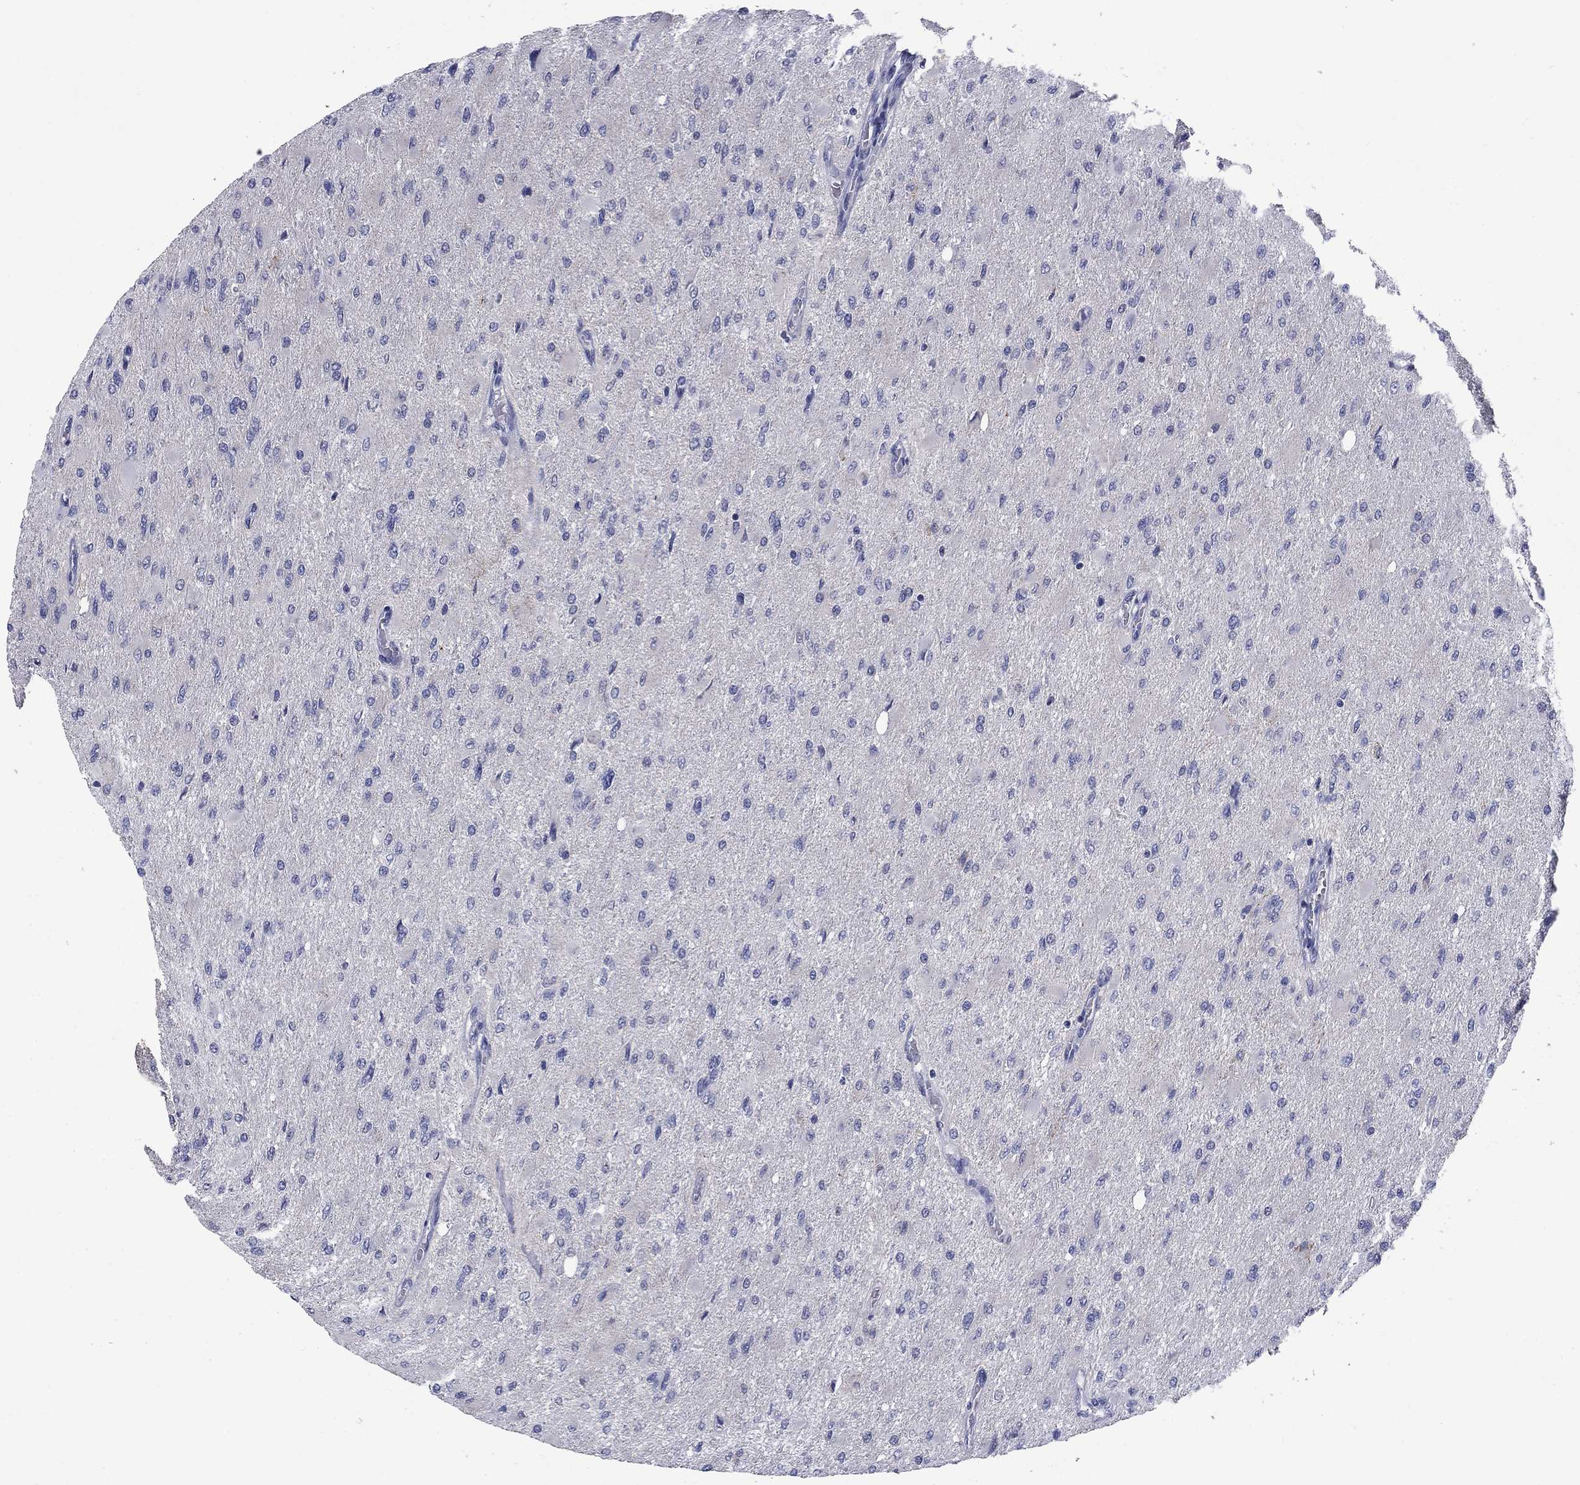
{"staining": {"intensity": "negative", "quantity": "none", "location": "none"}, "tissue": "glioma", "cell_type": "Tumor cells", "image_type": "cancer", "snomed": [{"axis": "morphology", "description": "Glioma, malignant, High grade"}, {"axis": "topography", "description": "Cerebral cortex"}], "caption": "This is an immunohistochemistry micrograph of human glioma. There is no expression in tumor cells.", "gene": "FRK", "patient": {"sex": "female", "age": 36}}